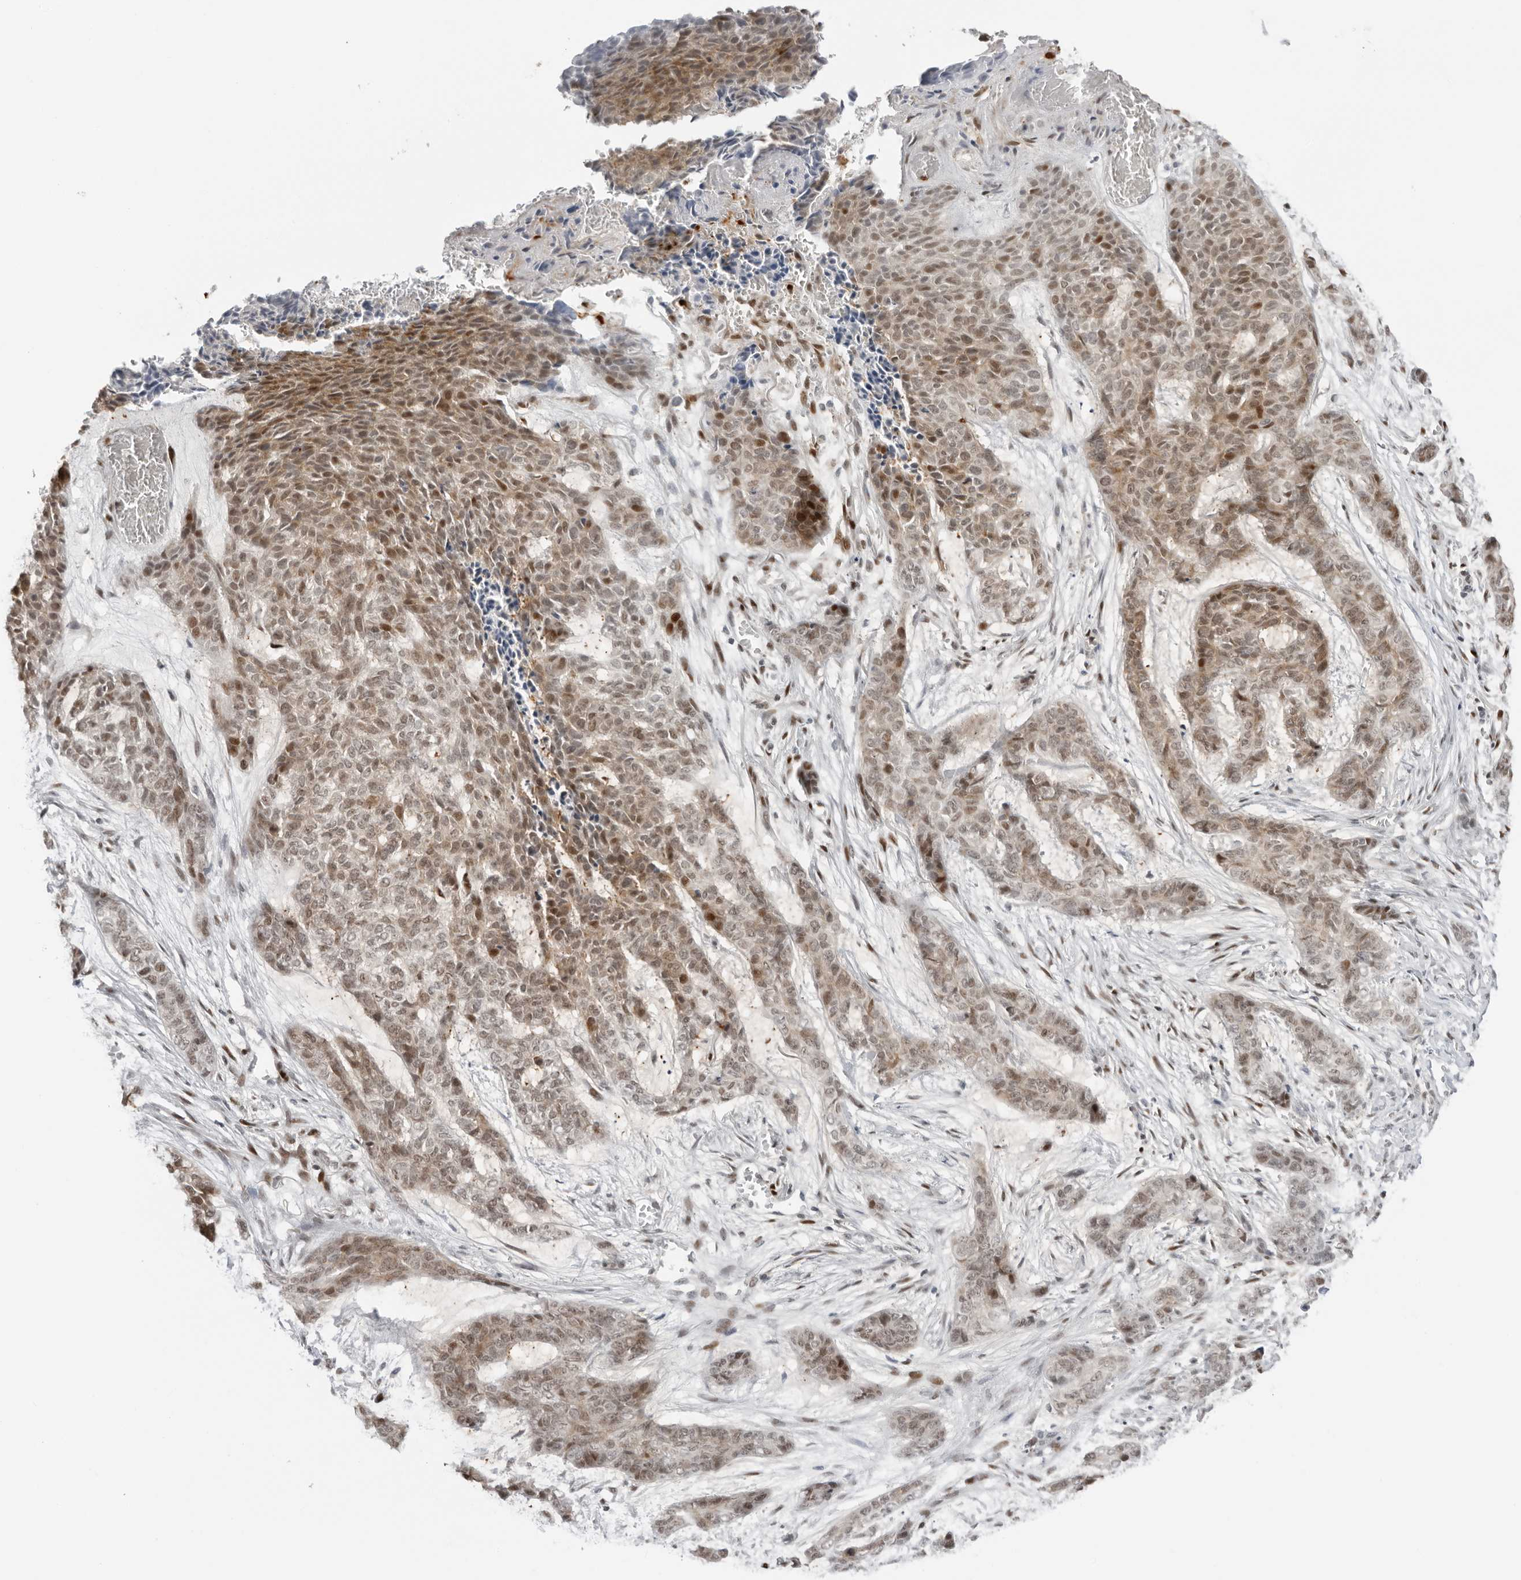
{"staining": {"intensity": "moderate", "quantity": "25%-75%", "location": "cytoplasmic/membranous,nuclear"}, "tissue": "skin cancer", "cell_type": "Tumor cells", "image_type": "cancer", "snomed": [{"axis": "morphology", "description": "Basal cell carcinoma"}, {"axis": "topography", "description": "Skin"}], "caption": "Protein analysis of skin basal cell carcinoma tissue exhibits moderate cytoplasmic/membranous and nuclear expression in approximately 25%-75% of tumor cells. (IHC, brightfield microscopy, high magnification).", "gene": "RNF146", "patient": {"sex": "female", "age": 64}}